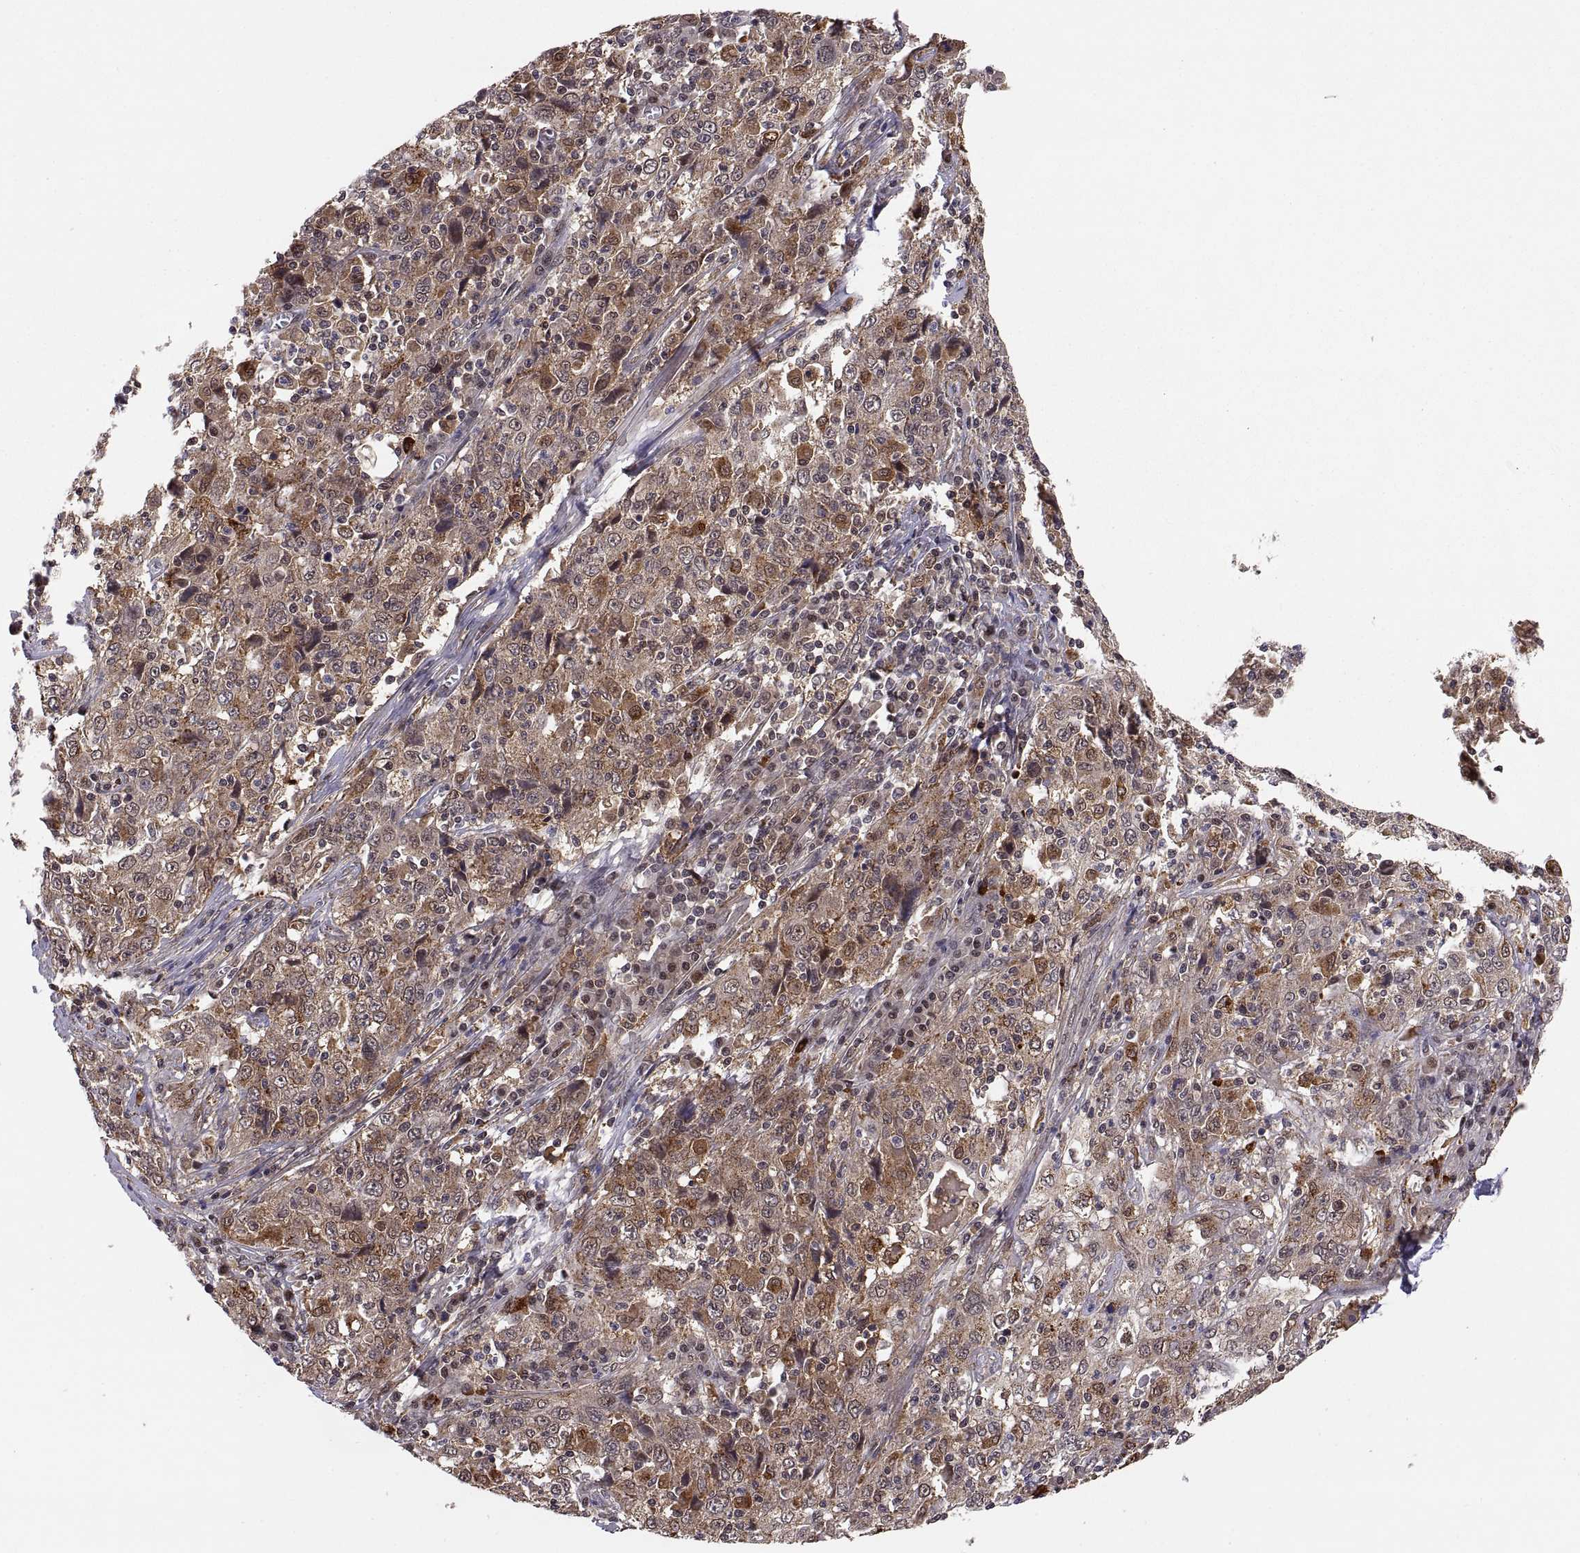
{"staining": {"intensity": "moderate", "quantity": ">75%", "location": "cytoplasmic/membranous"}, "tissue": "cervical cancer", "cell_type": "Tumor cells", "image_type": "cancer", "snomed": [{"axis": "morphology", "description": "Squamous cell carcinoma, NOS"}, {"axis": "topography", "description": "Cervix"}], "caption": "This is an image of immunohistochemistry (IHC) staining of squamous cell carcinoma (cervical), which shows moderate expression in the cytoplasmic/membranous of tumor cells.", "gene": "PSMC2", "patient": {"sex": "female", "age": 46}}